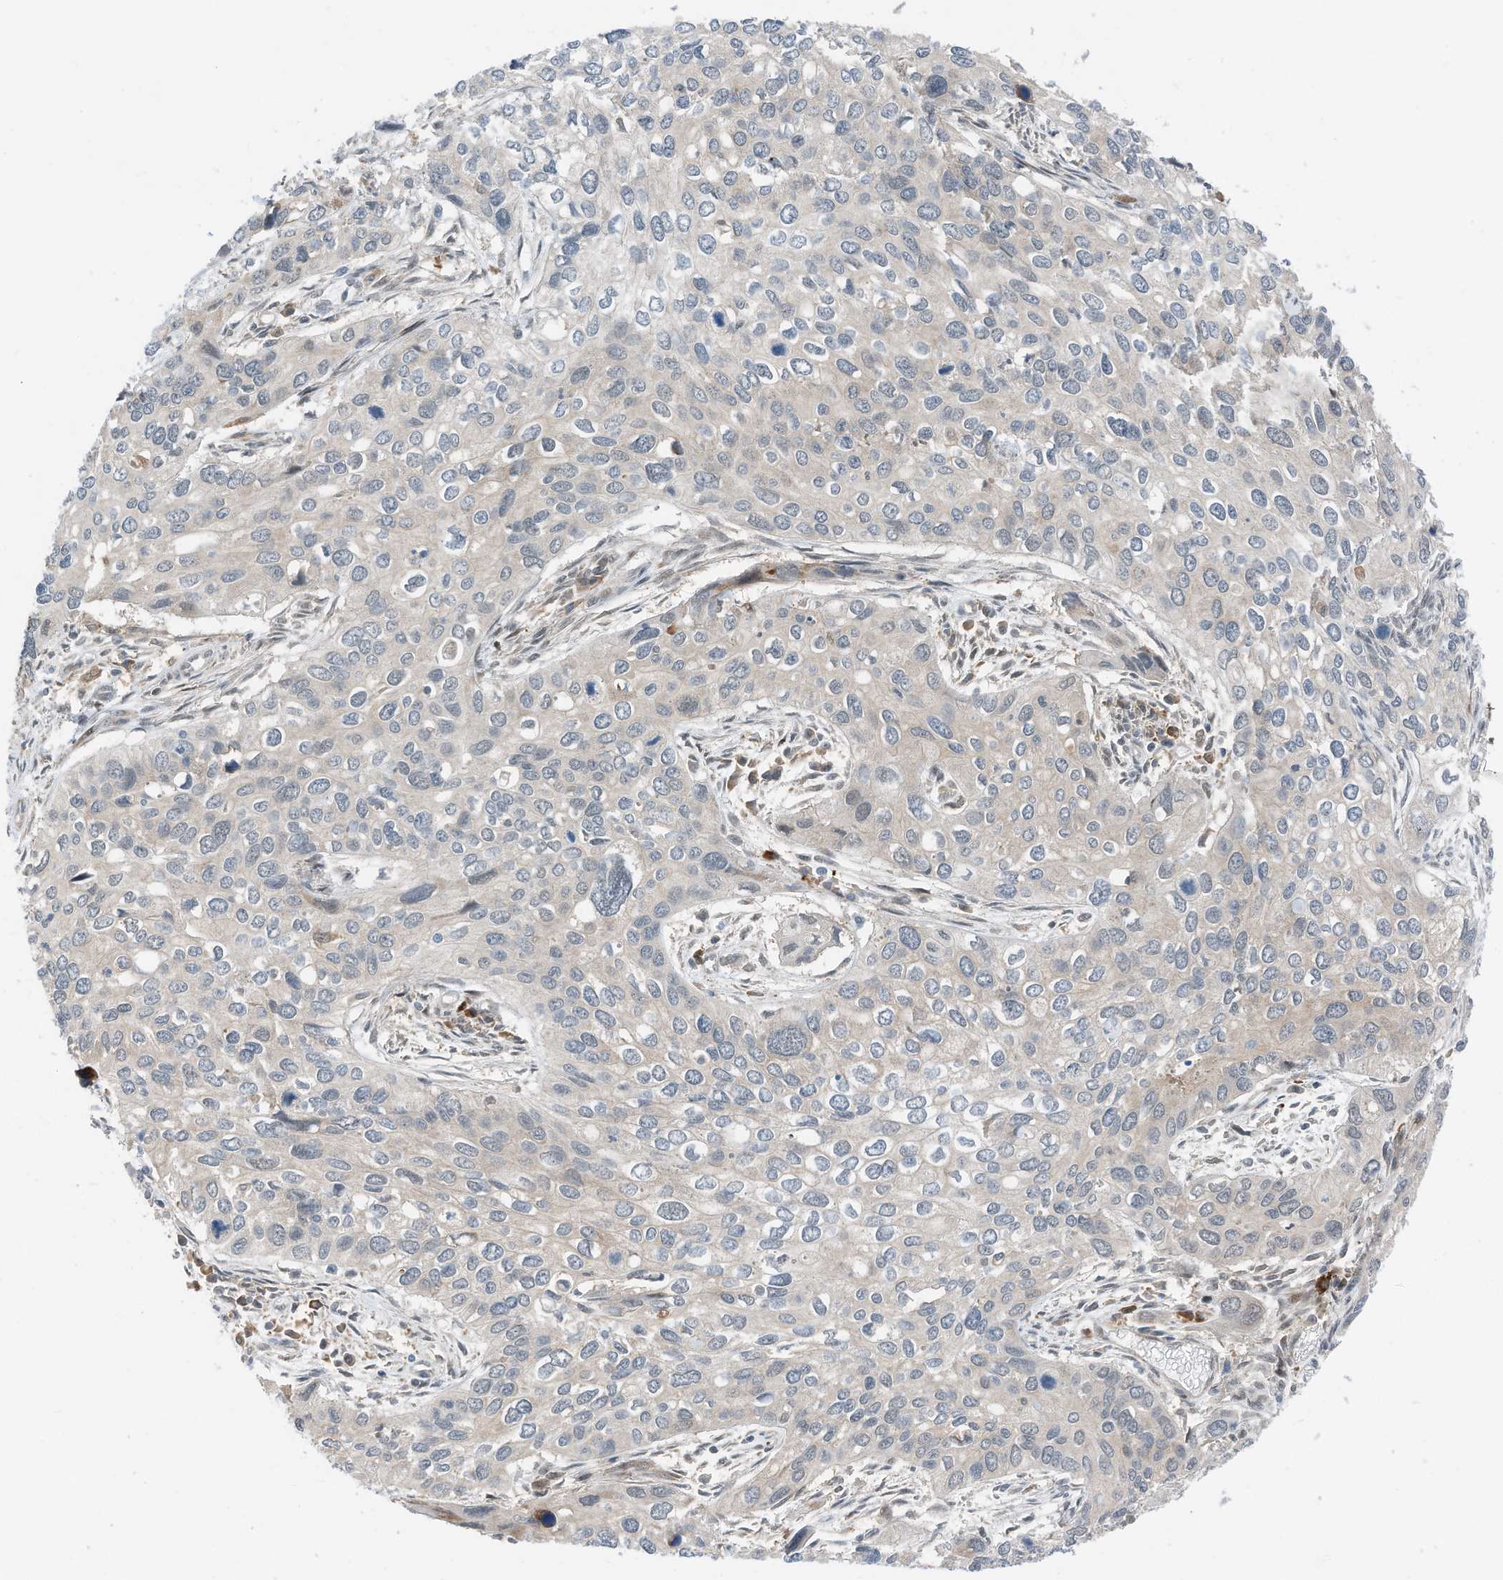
{"staining": {"intensity": "negative", "quantity": "none", "location": "none"}, "tissue": "cervical cancer", "cell_type": "Tumor cells", "image_type": "cancer", "snomed": [{"axis": "morphology", "description": "Squamous cell carcinoma, NOS"}, {"axis": "topography", "description": "Cervix"}], "caption": "There is no significant expression in tumor cells of cervical squamous cell carcinoma. (Immunohistochemistry (ihc), brightfield microscopy, high magnification).", "gene": "RMND1", "patient": {"sex": "female", "age": 55}}